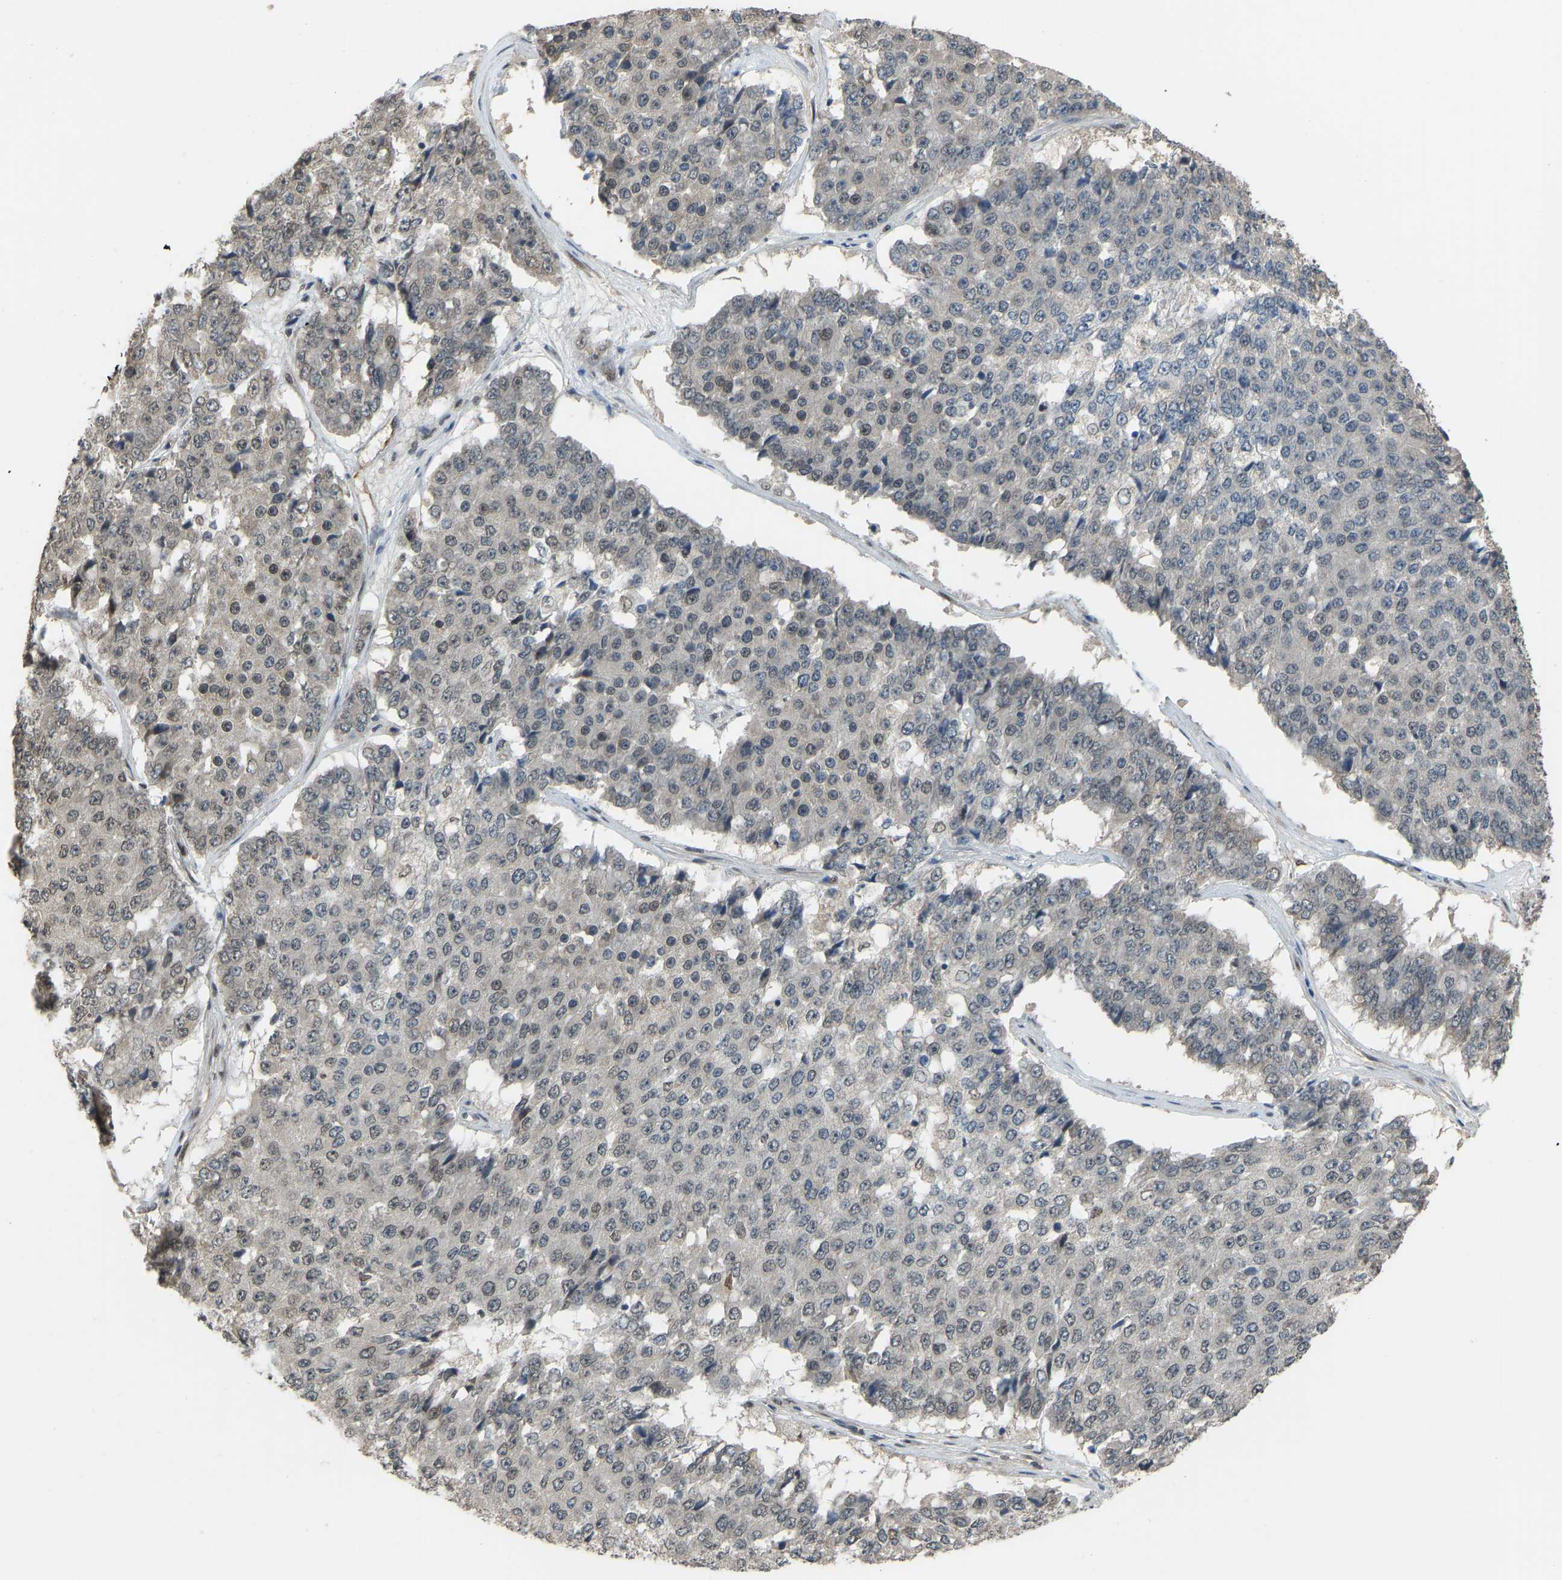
{"staining": {"intensity": "weak", "quantity": "<25%", "location": "nuclear"}, "tissue": "pancreatic cancer", "cell_type": "Tumor cells", "image_type": "cancer", "snomed": [{"axis": "morphology", "description": "Adenocarcinoma, NOS"}, {"axis": "topography", "description": "Pancreas"}], "caption": "This micrograph is of pancreatic cancer (adenocarcinoma) stained with IHC to label a protein in brown with the nuclei are counter-stained blue. There is no positivity in tumor cells.", "gene": "KPNA6", "patient": {"sex": "male", "age": 50}}